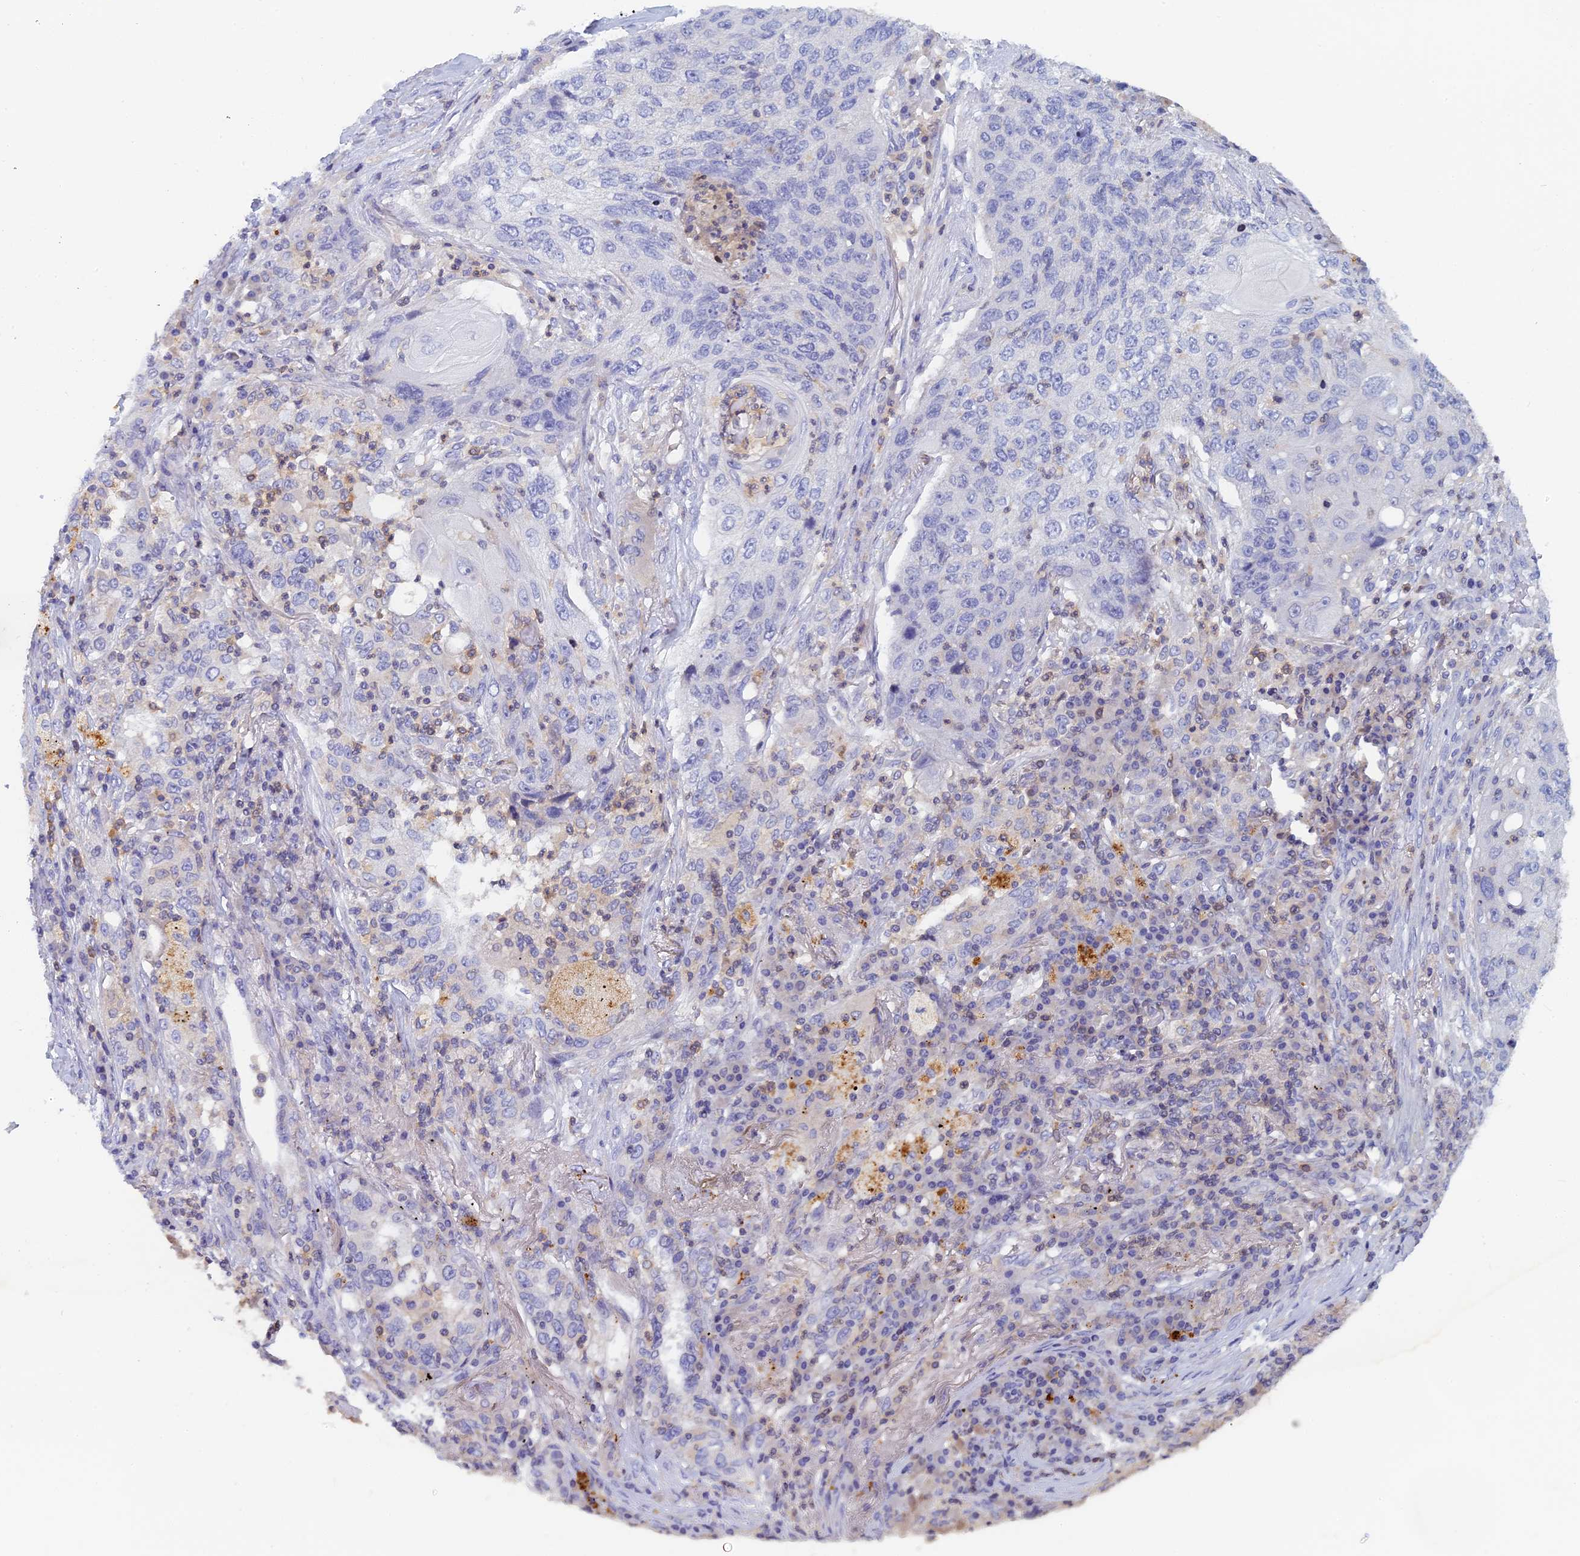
{"staining": {"intensity": "negative", "quantity": "none", "location": "none"}, "tissue": "lung cancer", "cell_type": "Tumor cells", "image_type": "cancer", "snomed": [{"axis": "morphology", "description": "Squamous cell carcinoma, NOS"}, {"axis": "topography", "description": "Lung"}], "caption": "The image exhibits no significant staining in tumor cells of lung cancer. The staining is performed using DAB brown chromogen with nuclei counter-stained in using hematoxylin.", "gene": "ACP7", "patient": {"sex": "female", "age": 63}}